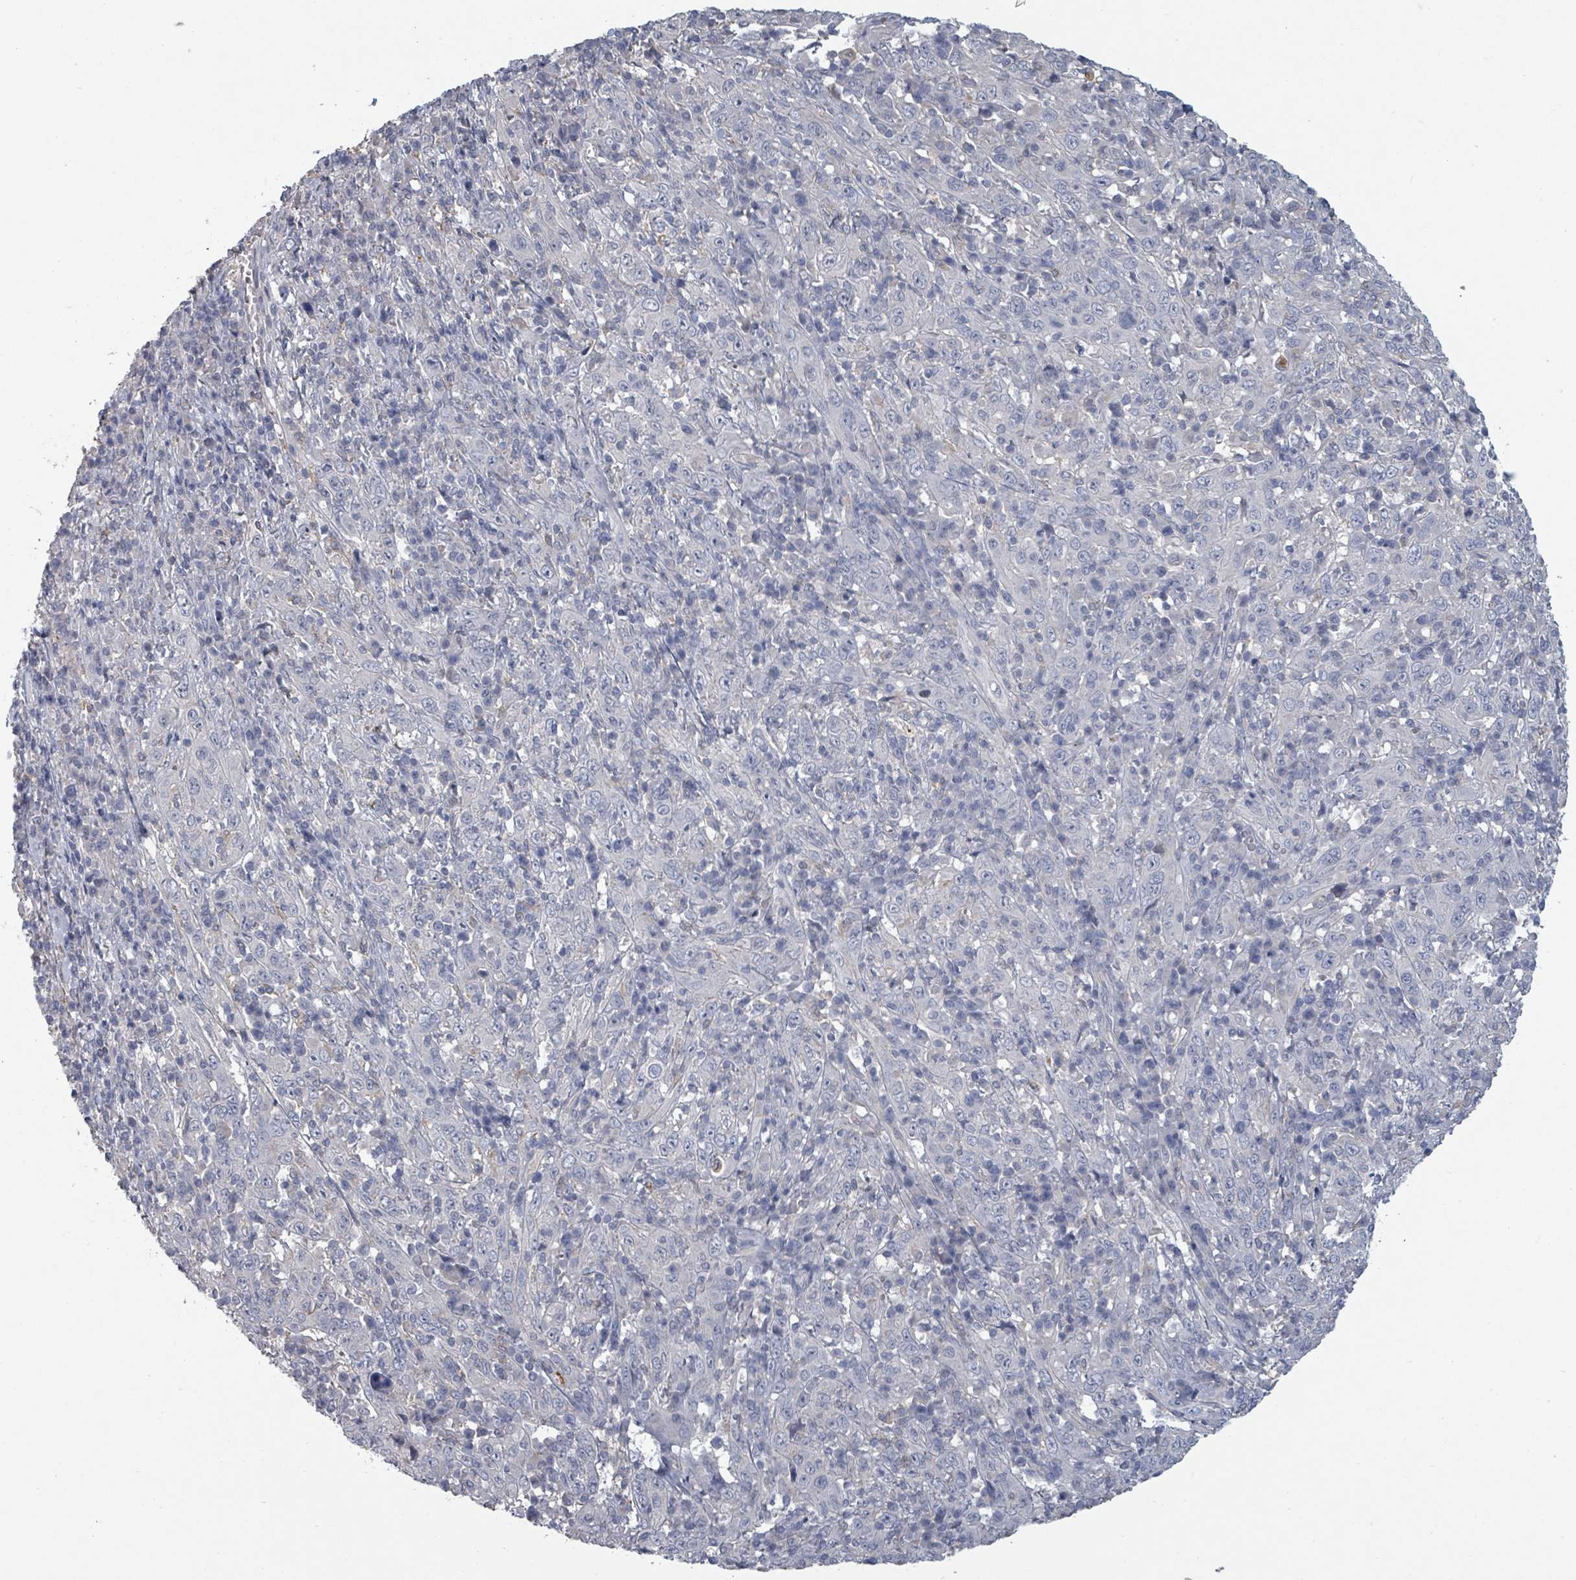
{"staining": {"intensity": "negative", "quantity": "none", "location": "none"}, "tissue": "cervical cancer", "cell_type": "Tumor cells", "image_type": "cancer", "snomed": [{"axis": "morphology", "description": "Squamous cell carcinoma, NOS"}, {"axis": "topography", "description": "Cervix"}], "caption": "Cervical cancer (squamous cell carcinoma) stained for a protein using IHC demonstrates no positivity tumor cells.", "gene": "PLAUR", "patient": {"sex": "female", "age": 46}}